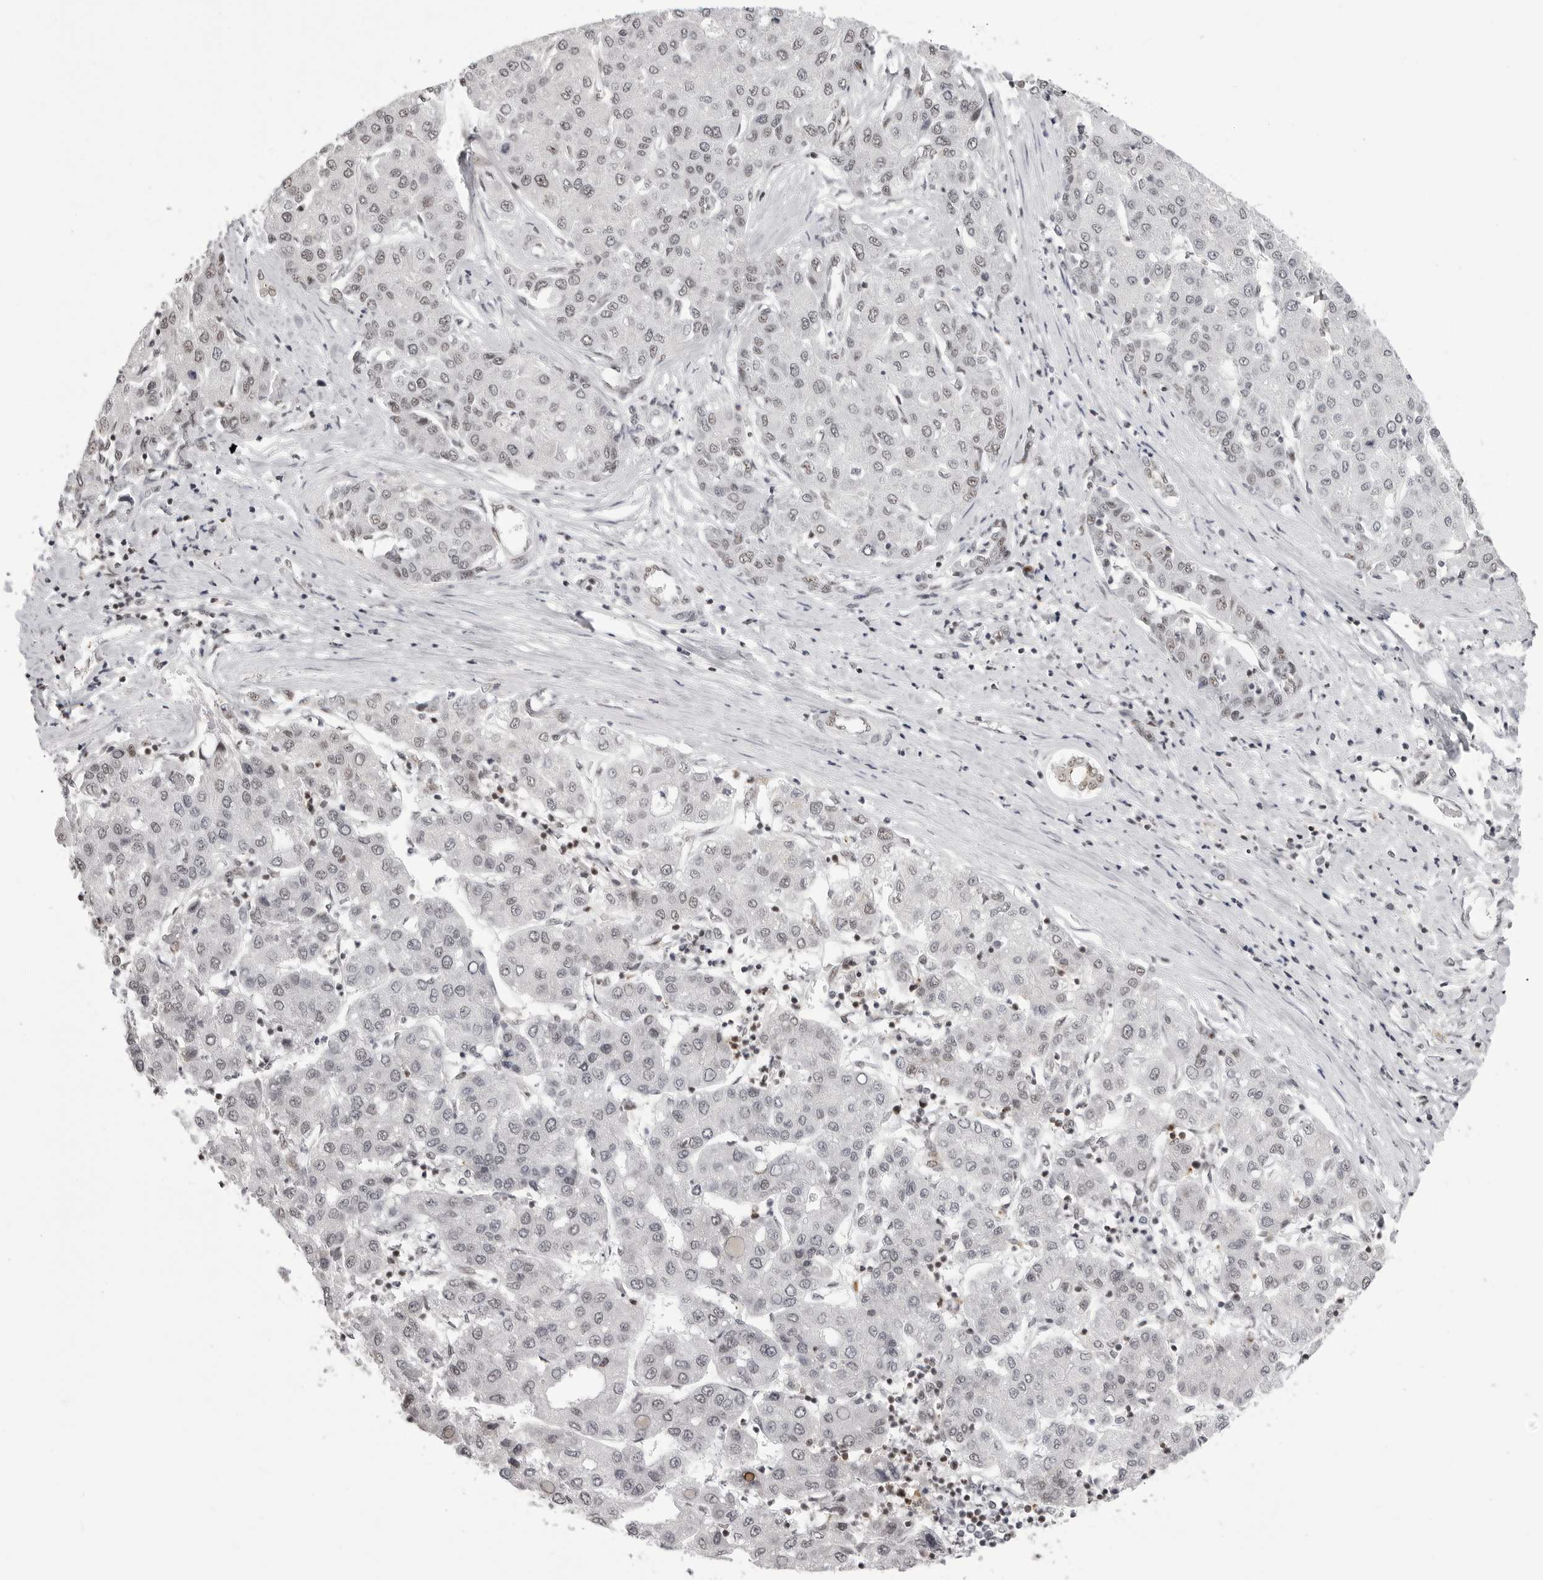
{"staining": {"intensity": "negative", "quantity": "none", "location": "none"}, "tissue": "liver cancer", "cell_type": "Tumor cells", "image_type": "cancer", "snomed": [{"axis": "morphology", "description": "Carcinoma, Hepatocellular, NOS"}, {"axis": "topography", "description": "Liver"}], "caption": "This is a histopathology image of immunohistochemistry (IHC) staining of liver hepatocellular carcinoma, which shows no positivity in tumor cells.", "gene": "WRAP53", "patient": {"sex": "male", "age": 65}}